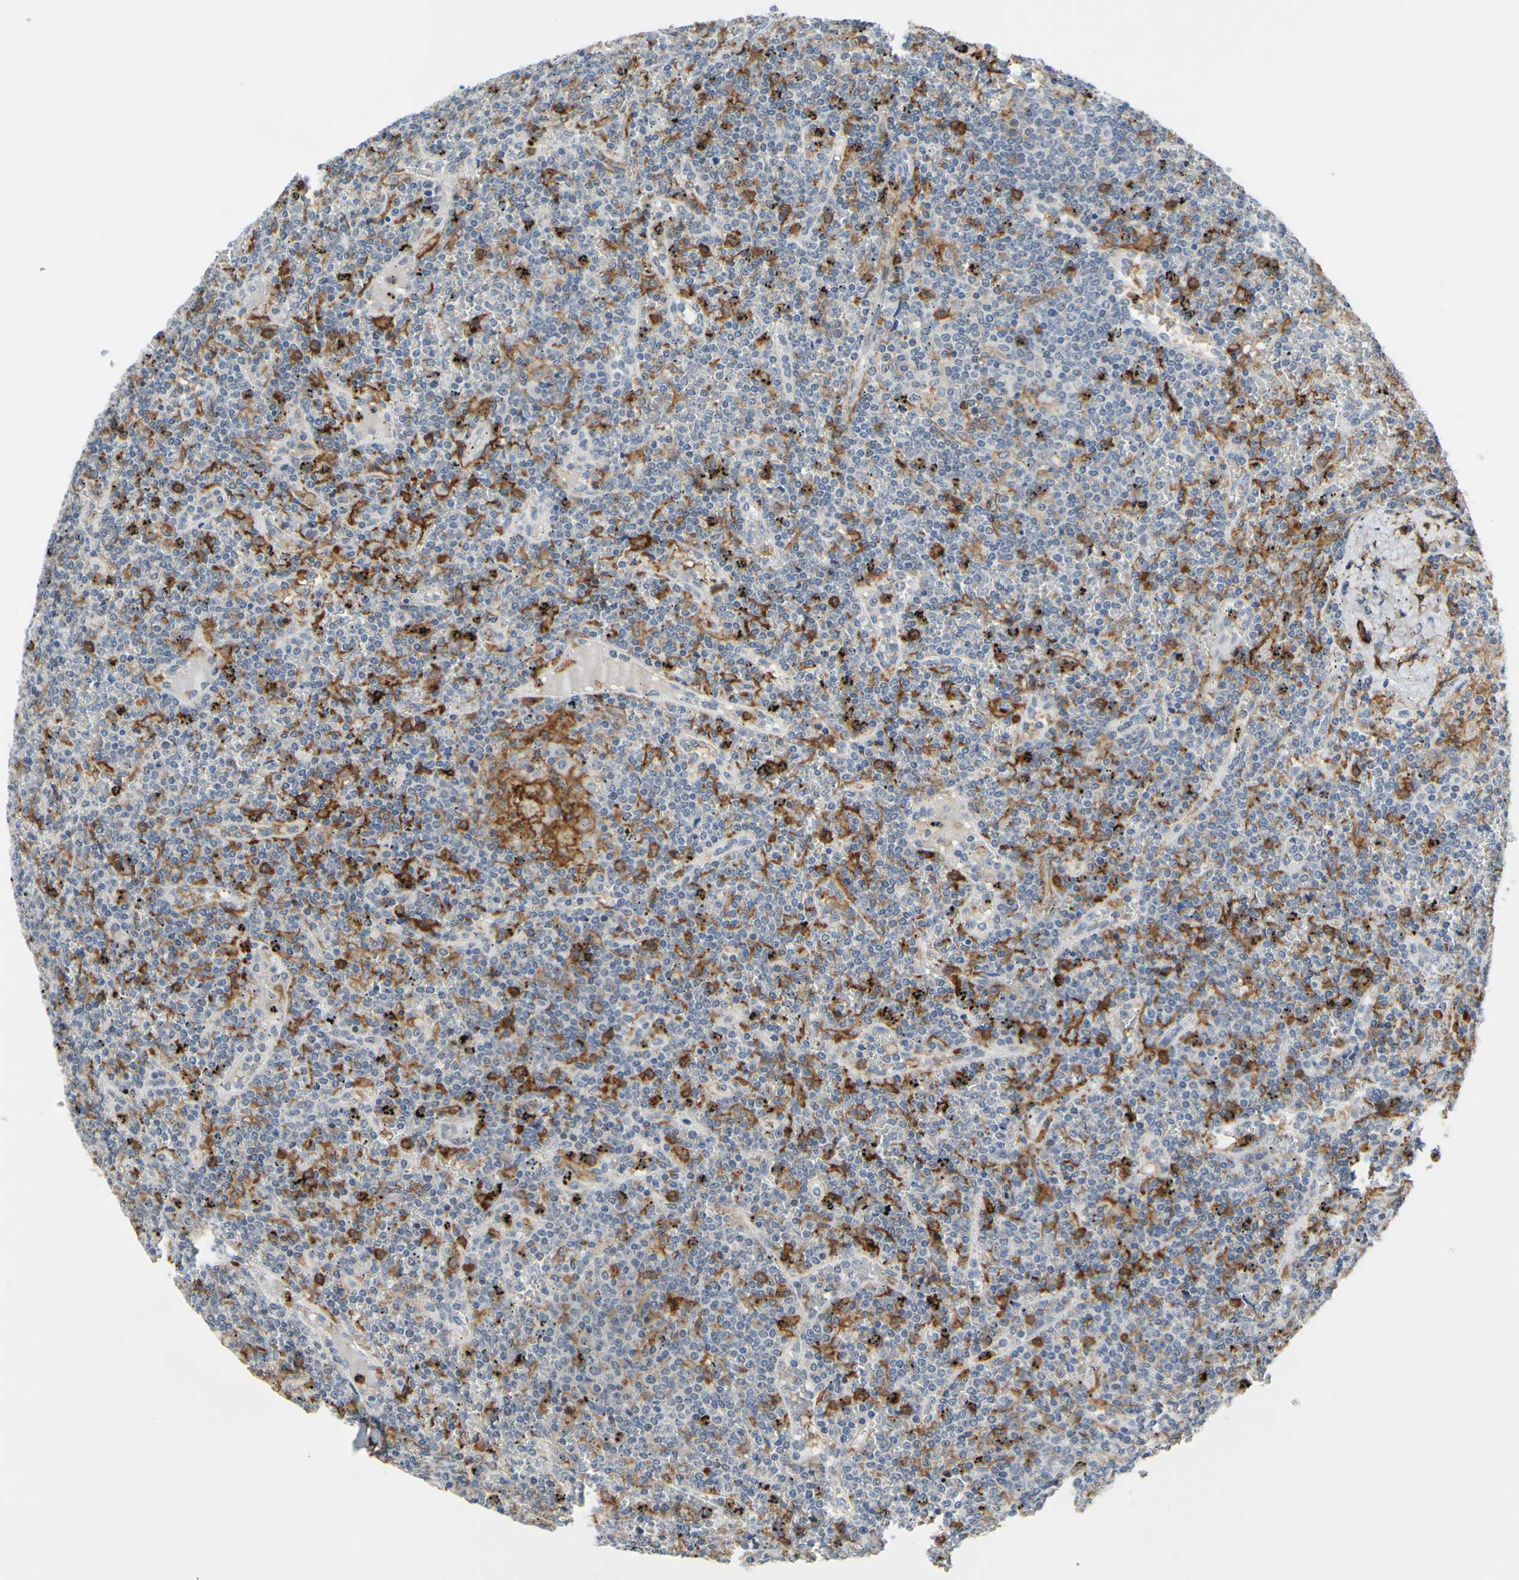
{"staining": {"intensity": "negative", "quantity": "none", "location": "none"}, "tissue": "lymphoma", "cell_type": "Tumor cells", "image_type": "cancer", "snomed": [{"axis": "morphology", "description": "Malignant lymphoma, non-Hodgkin's type, Low grade"}, {"axis": "topography", "description": "Spleen"}], "caption": "High power microscopy micrograph of an immunohistochemistry (IHC) micrograph of low-grade malignant lymphoma, non-Hodgkin's type, revealing no significant positivity in tumor cells.", "gene": "FCGR2A", "patient": {"sex": "female", "age": 19}}